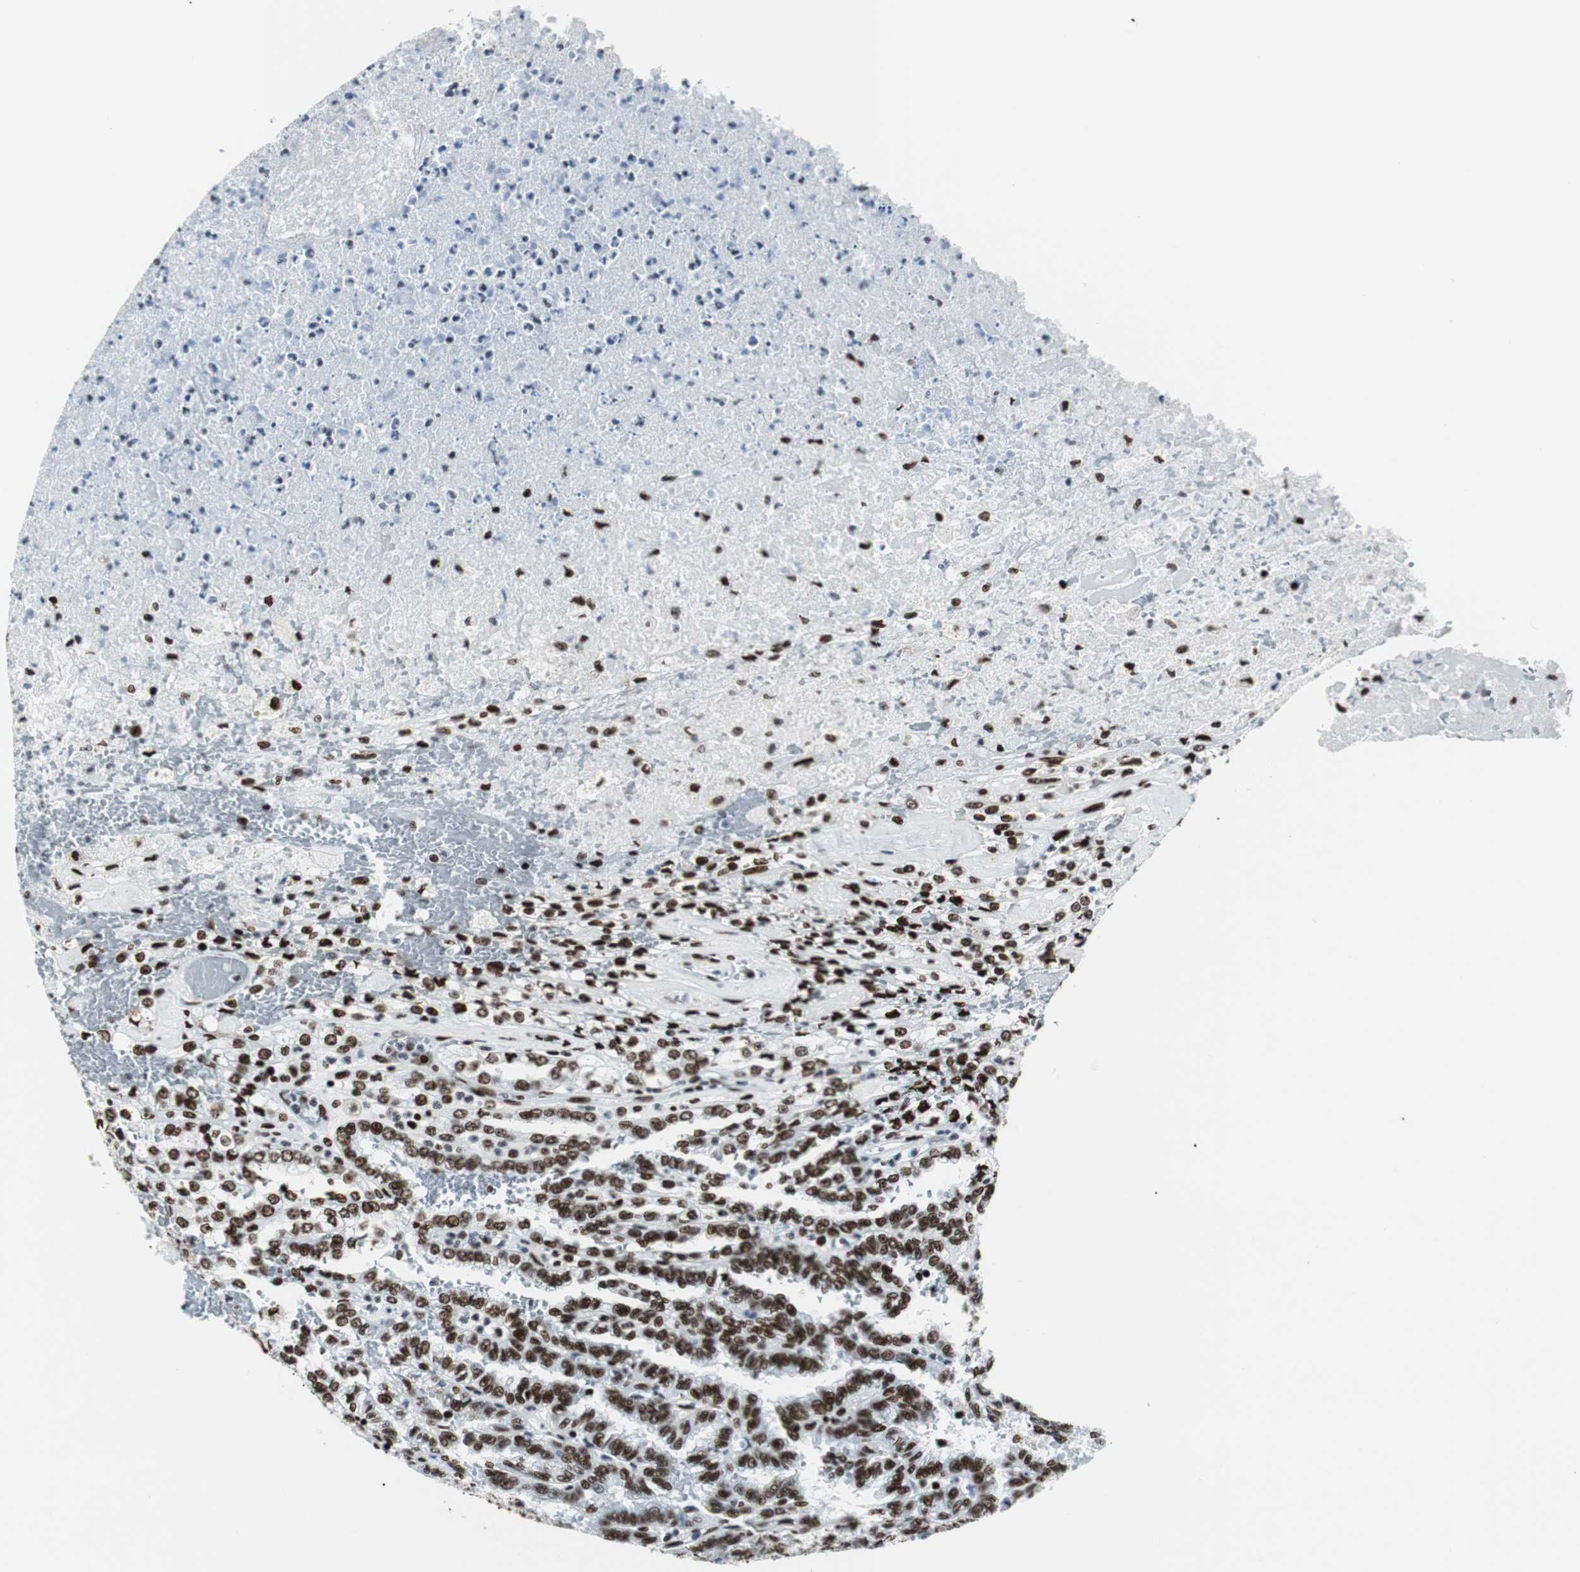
{"staining": {"intensity": "strong", "quantity": "25%-75%", "location": "nuclear"}, "tissue": "renal cancer", "cell_type": "Tumor cells", "image_type": "cancer", "snomed": [{"axis": "morphology", "description": "Inflammation, NOS"}, {"axis": "morphology", "description": "Adenocarcinoma, NOS"}, {"axis": "topography", "description": "Kidney"}], "caption": "Adenocarcinoma (renal) stained with DAB (3,3'-diaminobenzidine) IHC exhibits high levels of strong nuclear expression in about 25%-75% of tumor cells.", "gene": "NCL", "patient": {"sex": "male", "age": 68}}